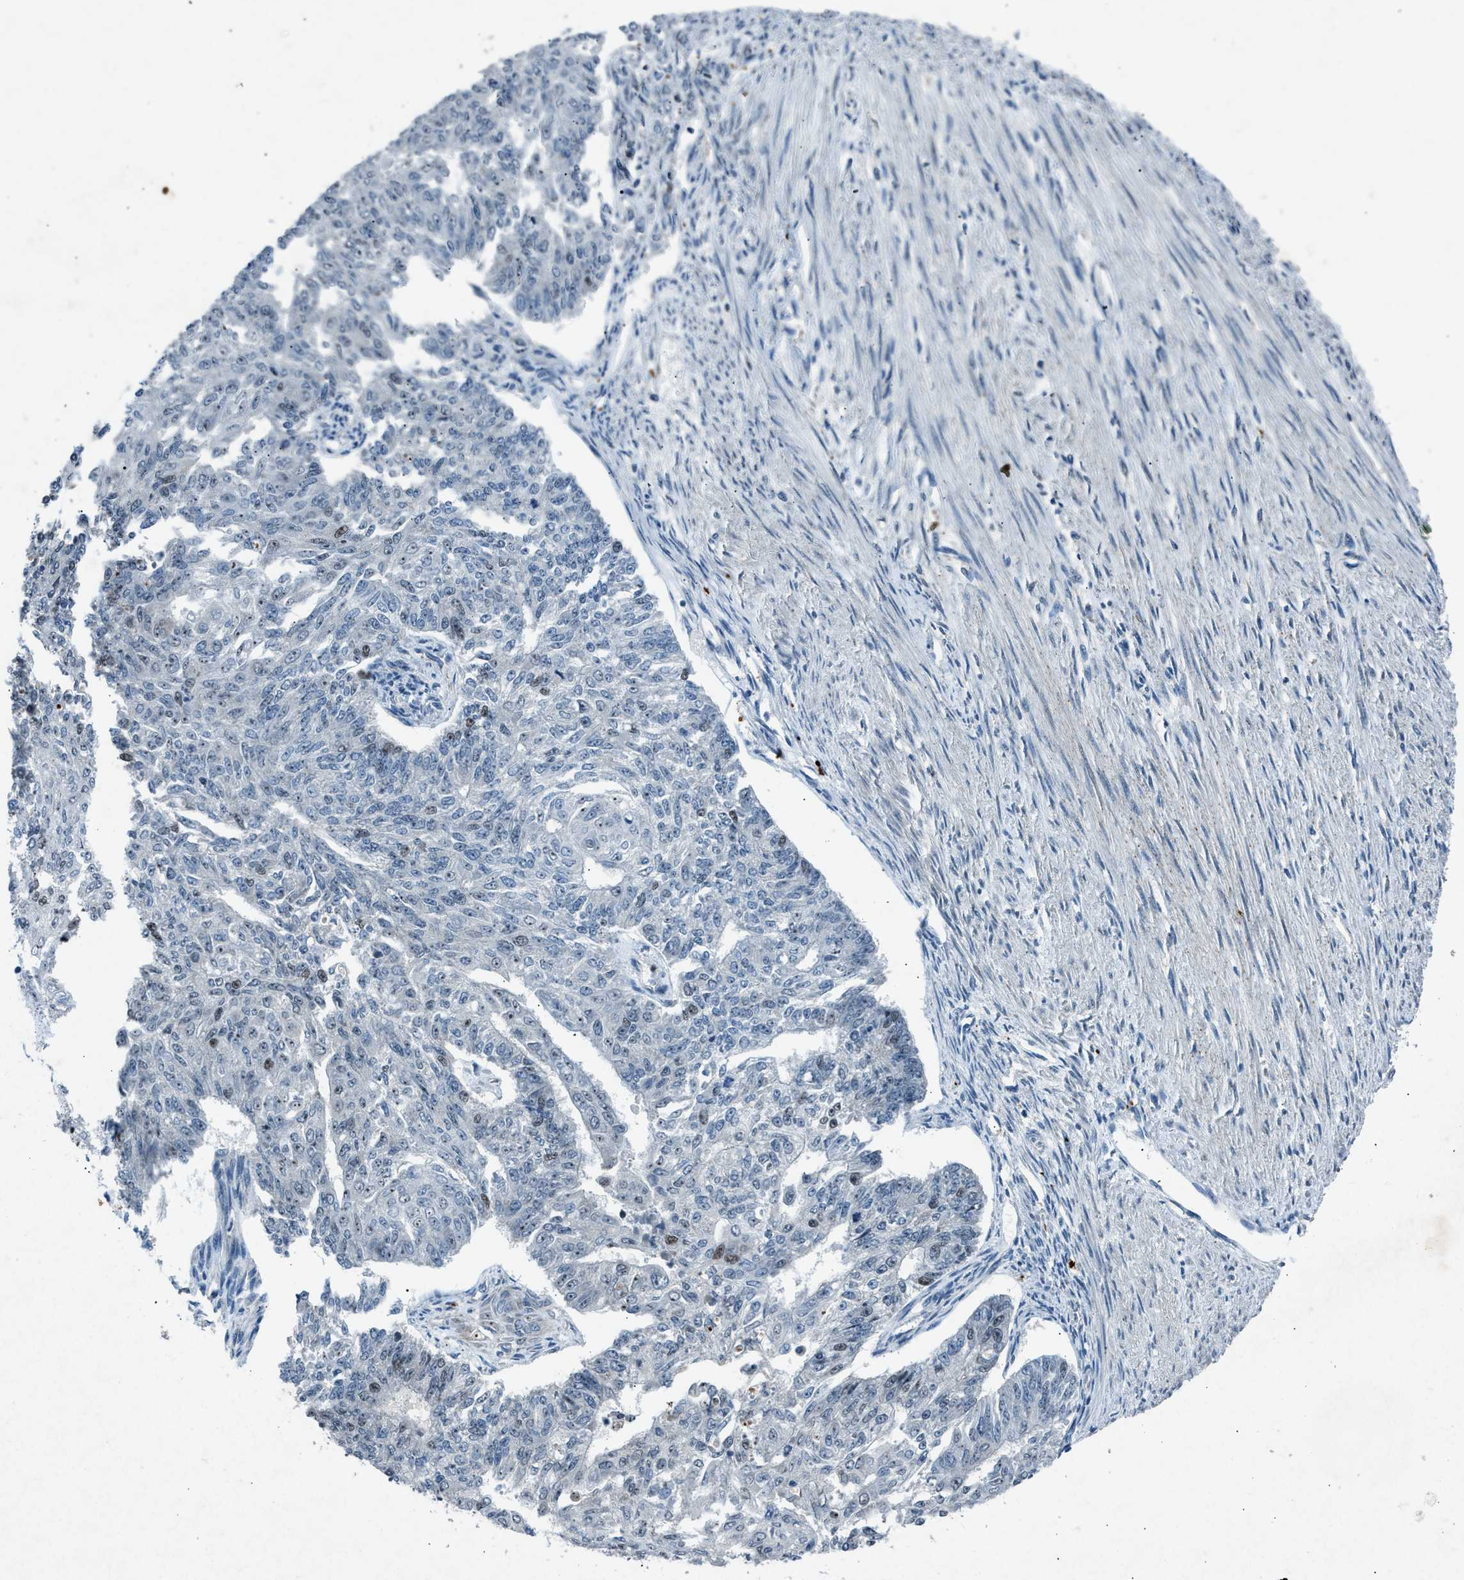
{"staining": {"intensity": "negative", "quantity": "none", "location": "none"}, "tissue": "endometrial cancer", "cell_type": "Tumor cells", "image_type": "cancer", "snomed": [{"axis": "morphology", "description": "Adenocarcinoma, NOS"}, {"axis": "topography", "description": "Endometrium"}], "caption": "Immunohistochemistry of human endometrial adenocarcinoma demonstrates no staining in tumor cells.", "gene": "ADCY1", "patient": {"sex": "female", "age": 32}}